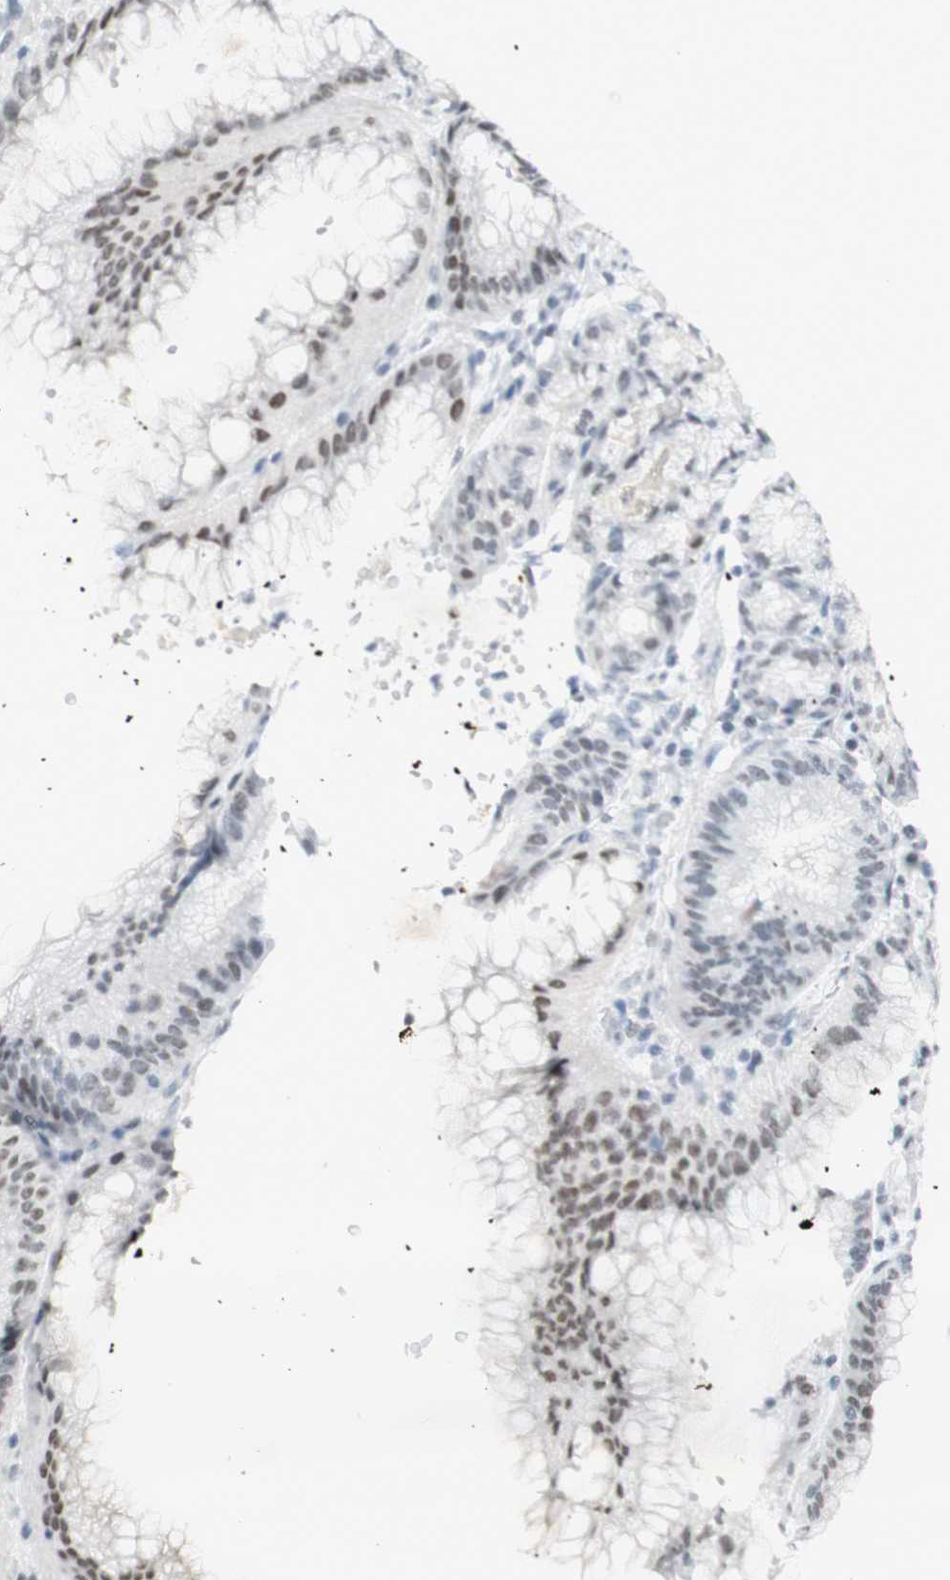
{"staining": {"intensity": "weak", "quantity": "25%-75%", "location": "nuclear"}, "tissue": "stomach", "cell_type": "Glandular cells", "image_type": "normal", "snomed": [{"axis": "morphology", "description": "Normal tissue, NOS"}, {"axis": "topography", "description": "Stomach, lower"}], "caption": "This micrograph demonstrates benign stomach stained with IHC to label a protein in brown. The nuclear of glandular cells show weak positivity for the protein. Nuclei are counter-stained blue.", "gene": "ZMYM6", "patient": {"sex": "male", "age": 71}}